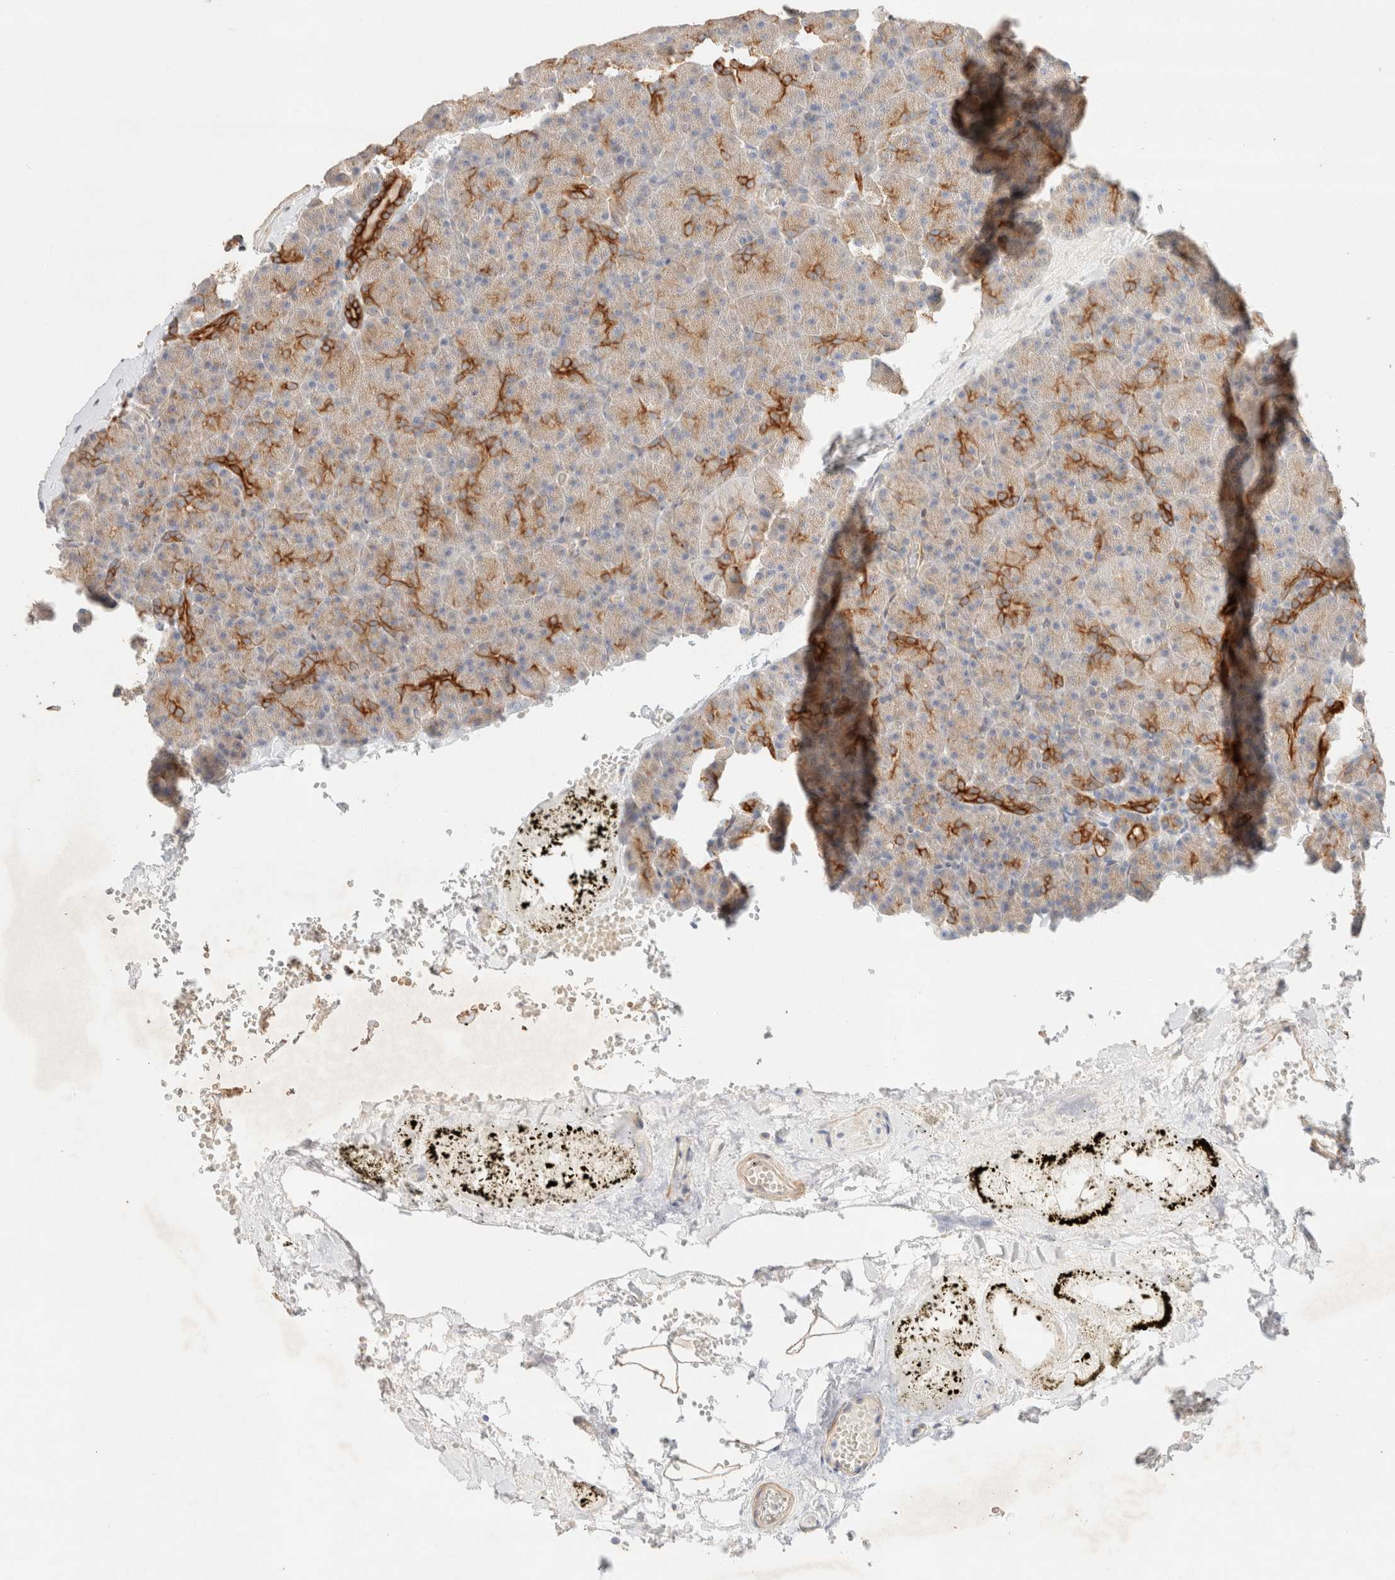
{"staining": {"intensity": "strong", "quantity": "<25%", "location": "cytoplasmic/membranous"}, "tissue": "pancreas", "cell_type": "Exocrine glandular cells", "image_type": "normal", "snomed": [{"axis": "morphology", "description": "Normal tissue, NOS"}, {"axis": "morphology", "description": "Carcinoid, malignant, NOS"}, {"axis": "topography", "description": "Pancreas"}], "caption": "High-magnification brightfield microscopy of normal pancreas stained with DAB (brown) and counterstained with hematoxylin (blue). exocrine glandular cells exhibit strong cytoplasmic/membranous expression is identified in approximately<25% of cells. (brown staining indicates protein expression, while blue staining denotes nuclei).", "gene": "CSNK1E", "patient": {"sex": "female", "age": 35}}